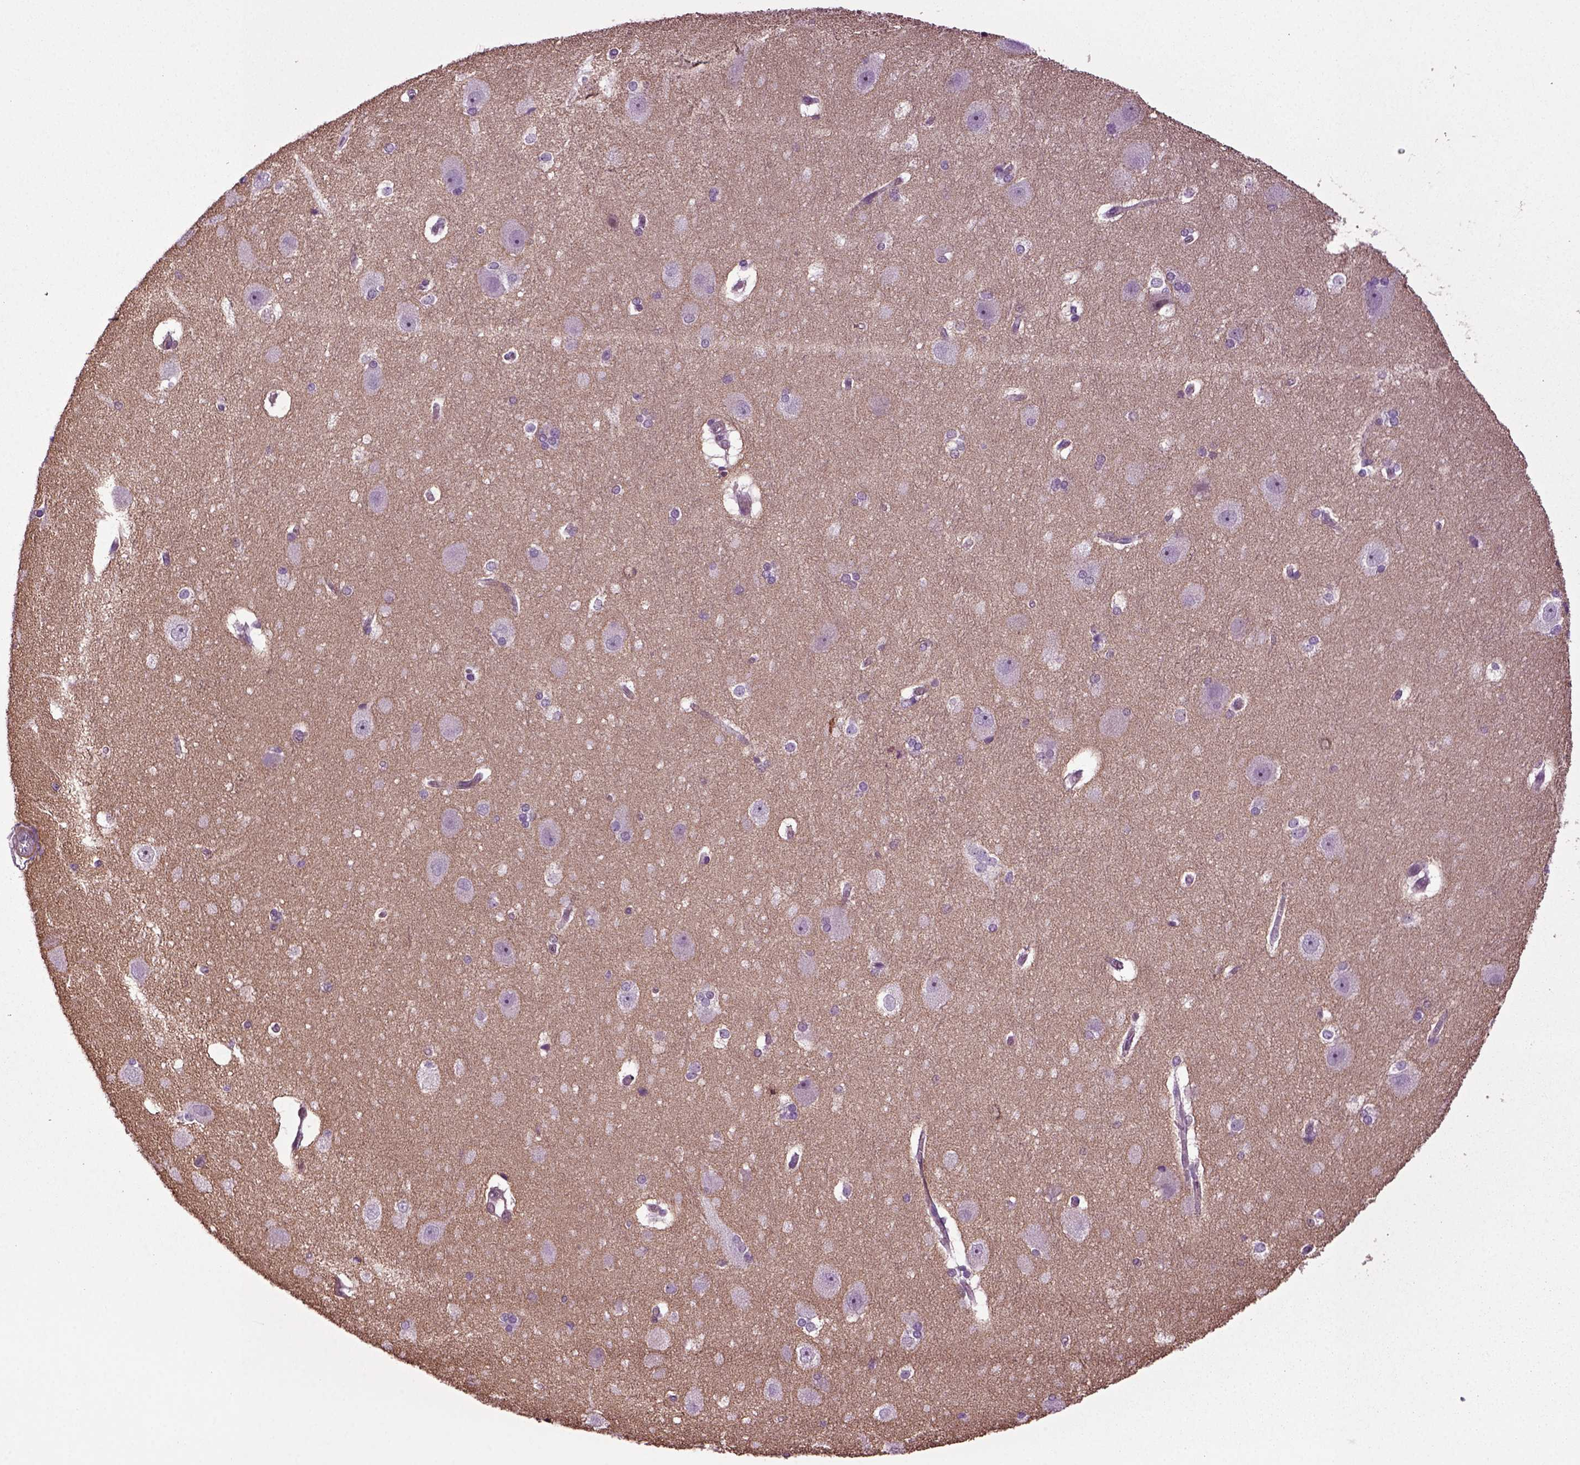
{"staining": {"intensity": "negative", "quantity": "none", "location": "none"}, "tissue": "hippocampus", "cell_type": "Glial cells", "image_type": "normal", "snomed": [{"axis": "morphology", "description": "Normal tissue, NOS"}, {"axis": "topography", "description": "Cerebral cortex"}, {"axis": "topography", "description": "Hippocampus"}], "caption": "Human hippocampus stained for a protein using immunohistochemistry displays no staining in glial cells.", "gene": "HAGHL", "patient": {"sex": "female", "age": 19}}